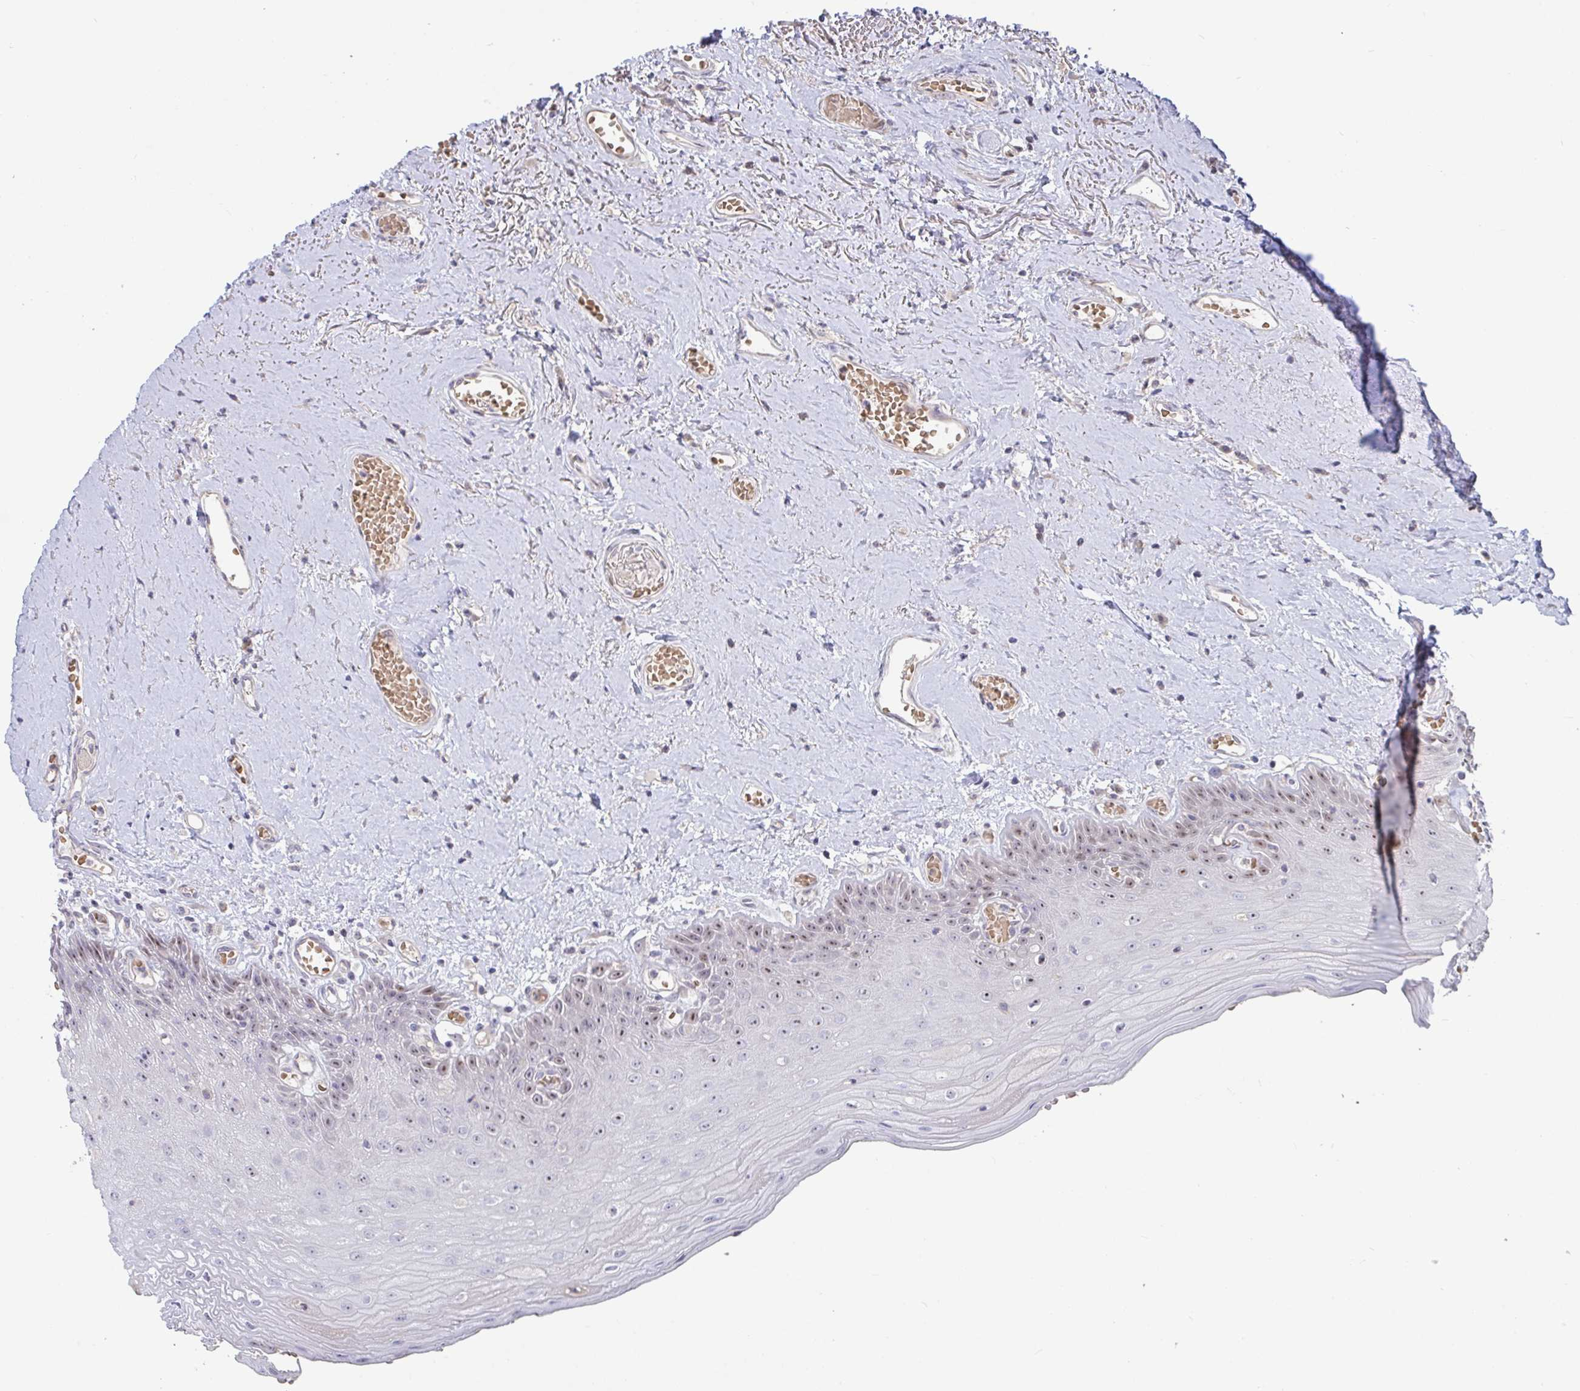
{"staining": {"intensity": "weak", "quantity": "25%-75%", "location": "nuclear"}, "tissue": "oral mucosa", "cell_type": "Squamous epithelial cells", "image_type": "normal", "snomed": [{"axis": "morphology", "description": "Normal tissue, NOS"}, {"axis": "morphology", "description": "Squamous cell carcinoma, NOS"}, {"axis": "topography", "description": "Oral tissue"}, {"axis": "topography", "description": "Peripheral nerve tissue"}, {"axis": "topography", "description": "Head-Neck"}], "caption": "Immunohistochemistry (IHC) photomicrograph of normal oral mucosa stained for a protein (brown), which displays low levels of weak nuclear expression in approximately 25%-75% of squamous epithelial cells.", "gene": "MYC", "patient": {"sex": "female", "age": 59}}